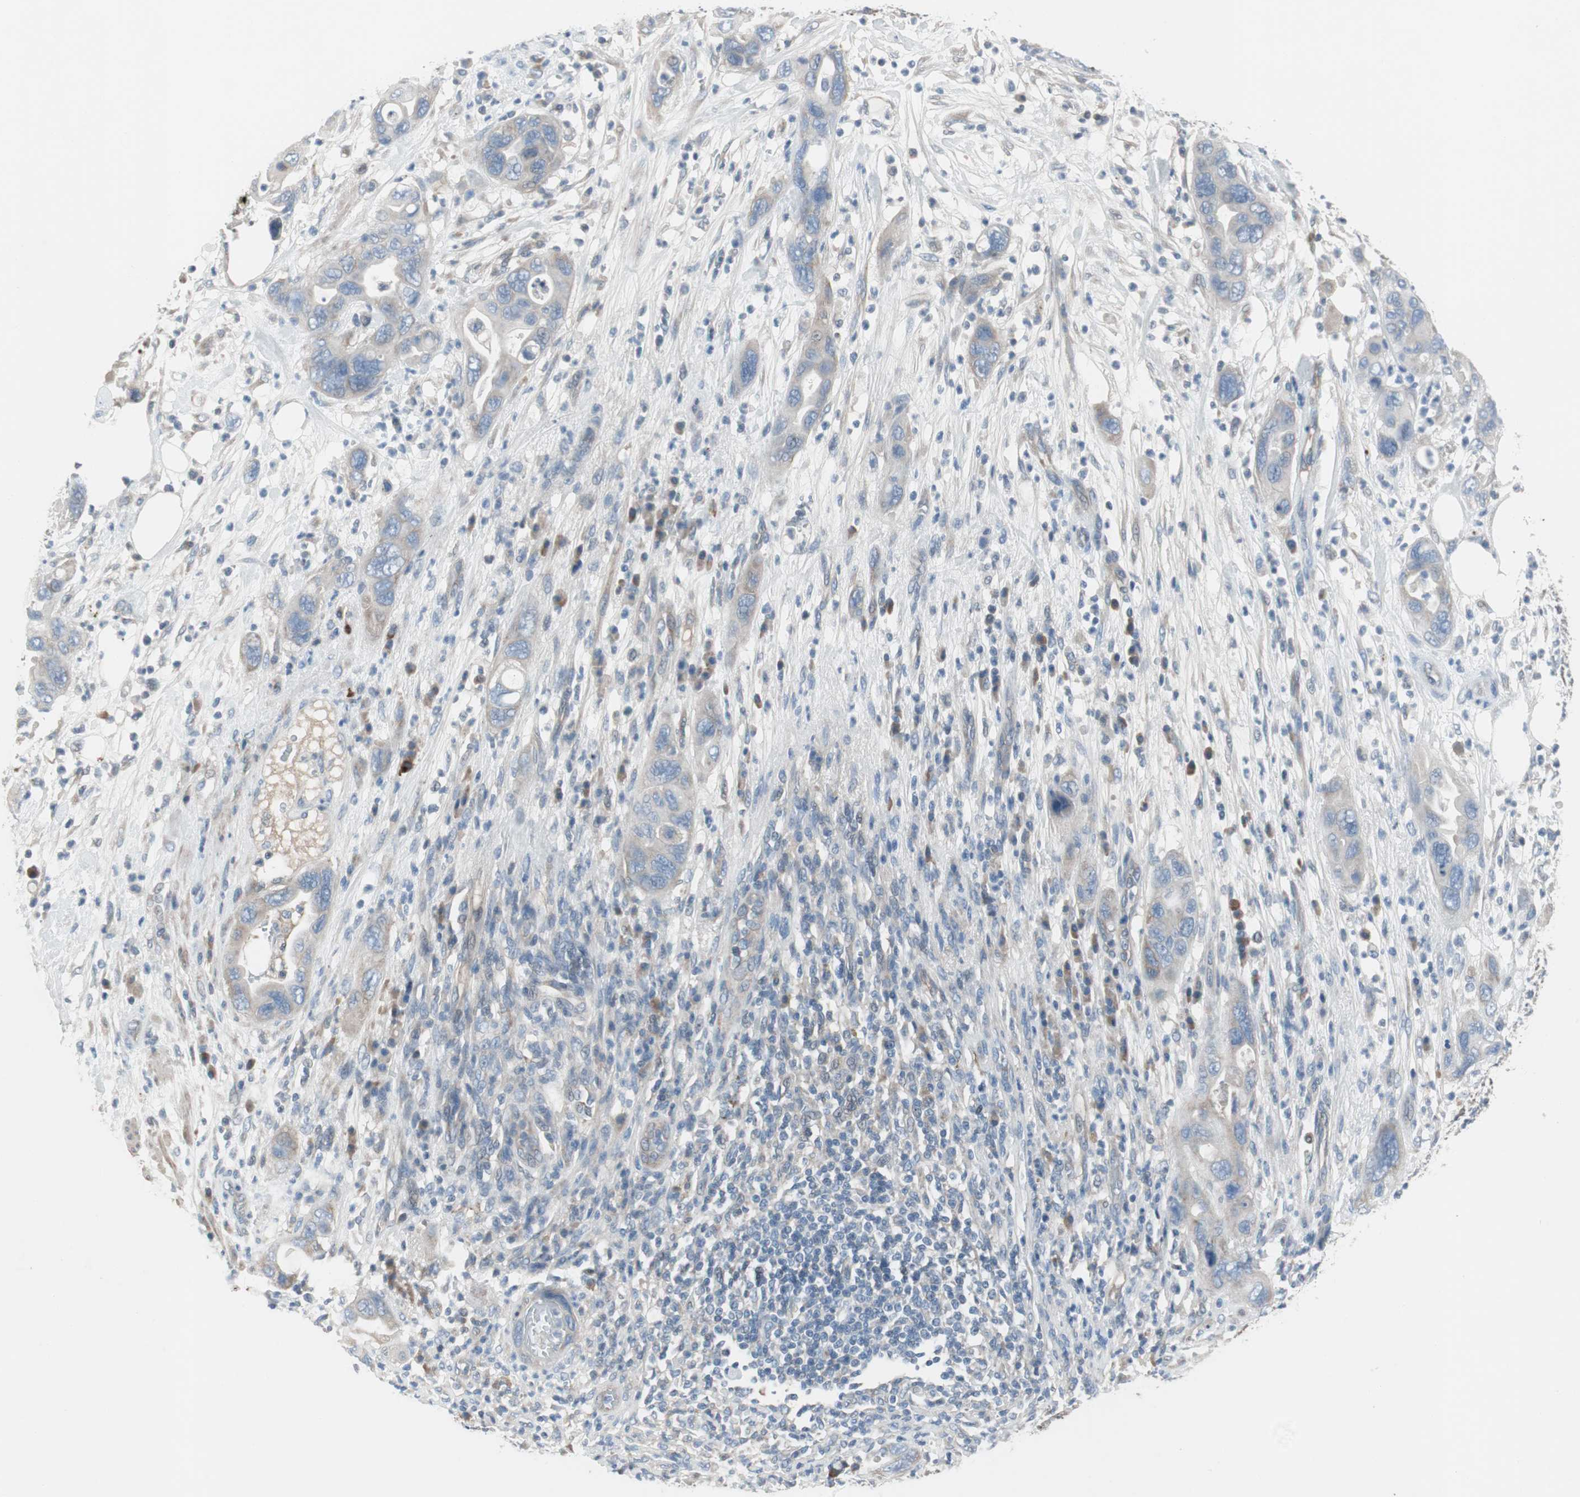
{"staining": {"intensity": "weak", "quantity": "25%-75%", "location": "cytoplasmic/membranous"}, "tissue": "pancreatic cancer", "cell_type": "Tumor cells", "image_type": "cancer", "snomed": [{"axis": "morphology", "description": "Adenocarcinoma, NOS"}, {"axis": "topography", "description": "Pancreas"}], "caption": "A high-resolution photomicrograph shows immunohistochemistry (IHC) staining of pancreatic cancer, which shows weak cytoplasmic/membranous positivity in approximately 25%-75% of tumor cells.", "gene": "PIGR", "patient": {"sex": "female", "age": 71}}